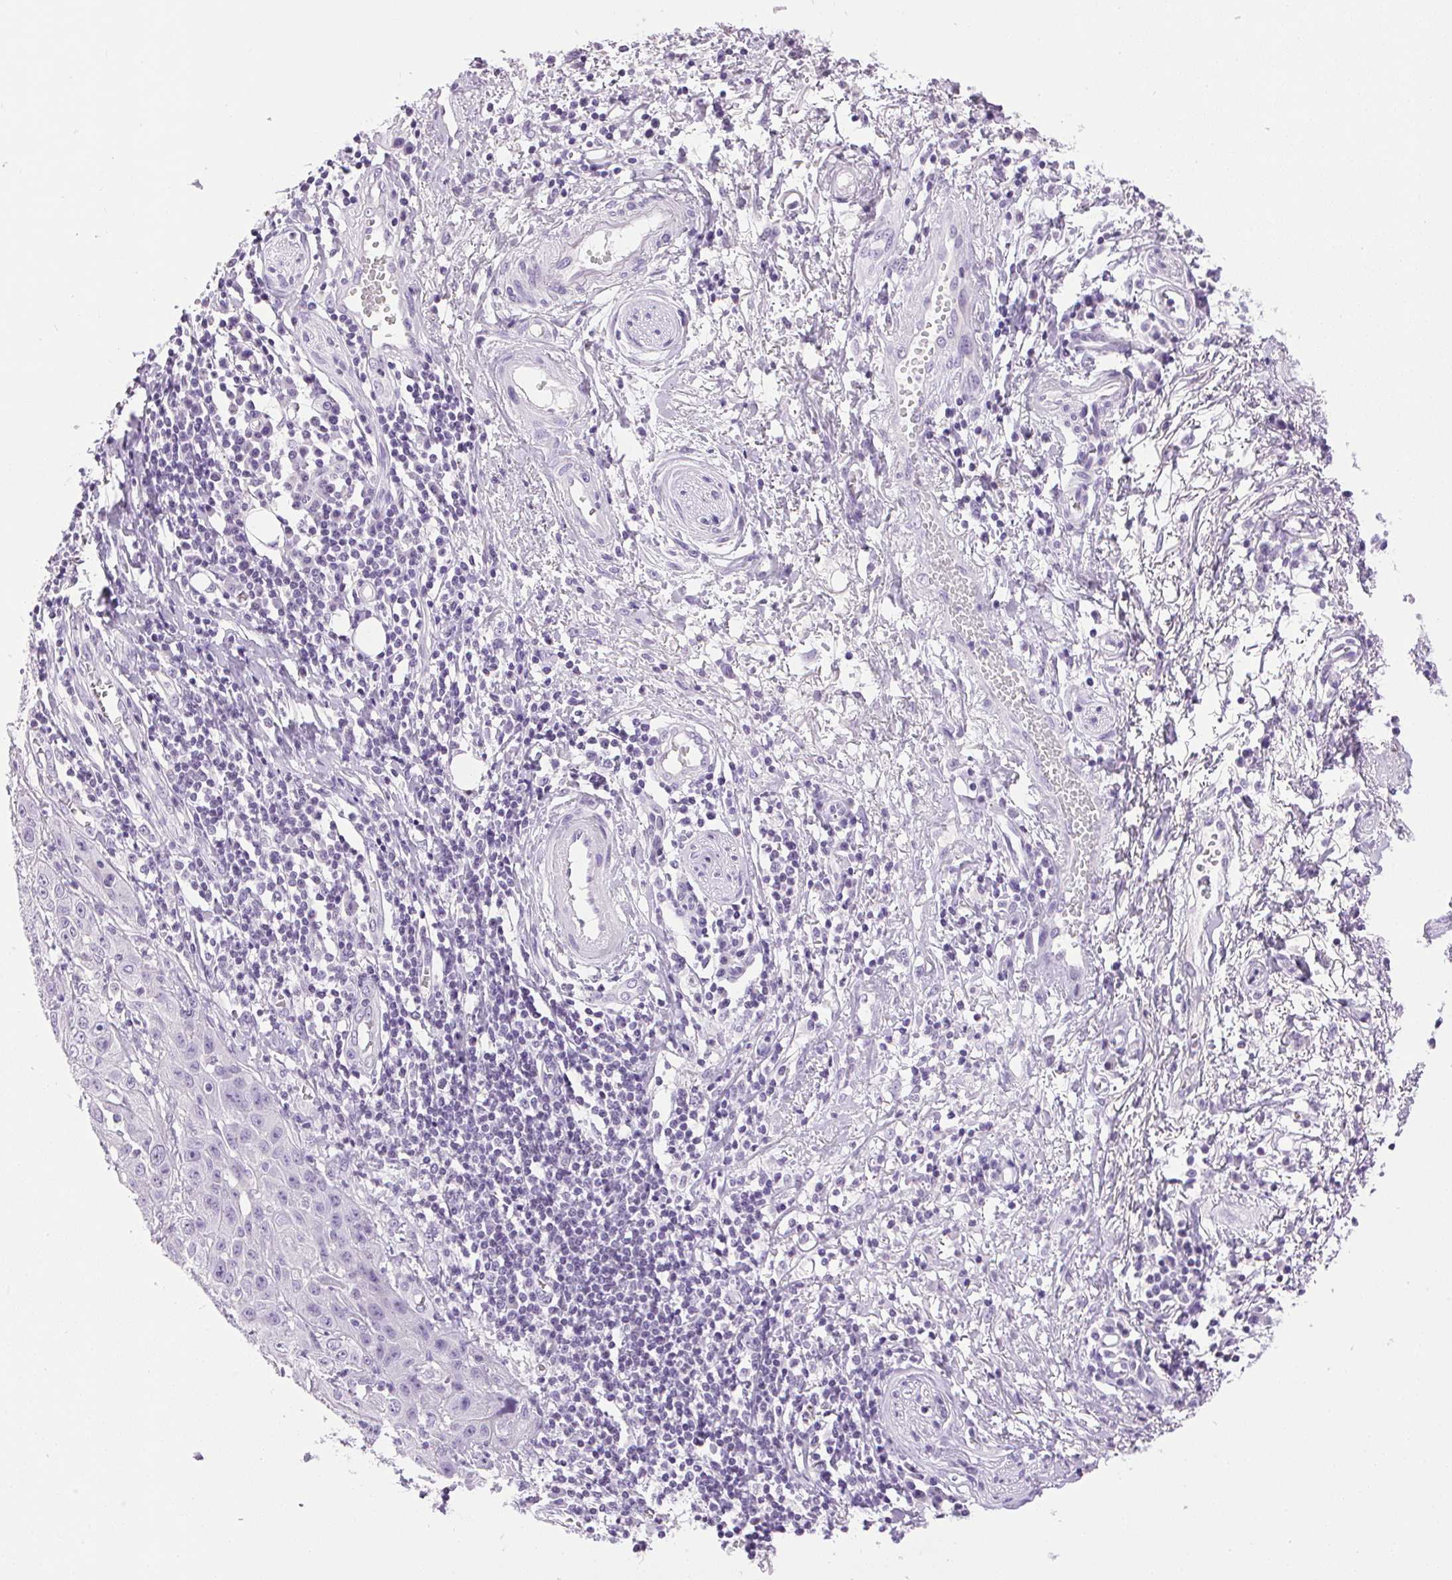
{"staining": {"intensity": "negative", "quantity": "none", "location": "none"}, "tissue": "skin cancer", "cell_type": "Tumor cells", "image_type": "cancer", "snomed": [{"axis": "morphology", "description": "Squamous cell carcinoma, NOS"}, {"axis": "topography", "description": "Skin"}, {"axis": "topography", "description": "Vulva"}], "caption": "Immunohistochemical staining of skin cancer demonstrates no significant positivity in tumor cells. (DAB immunohistochemistry (IHC), high magnification).", "gene": "TMEM88B", "patient": {"sex": "female", "age": 71}}